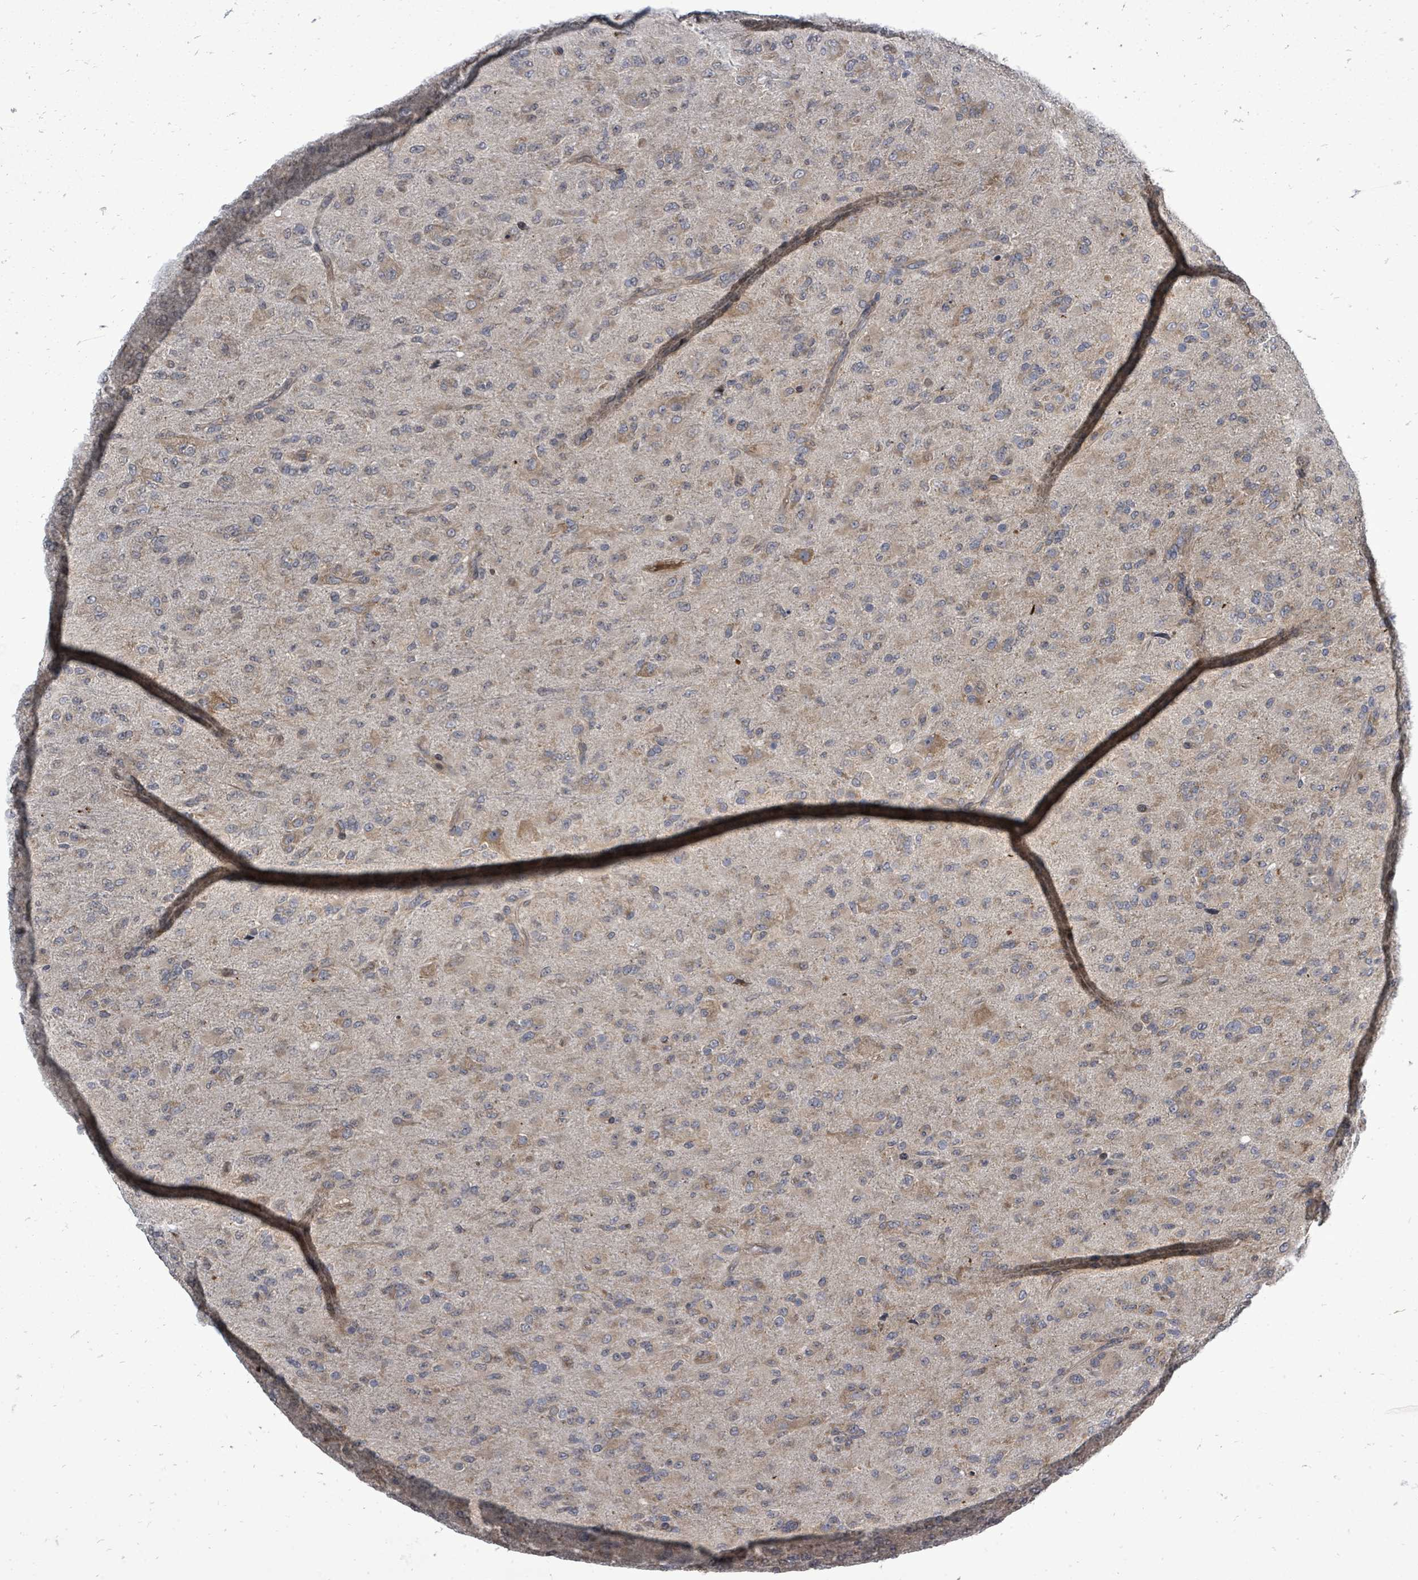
{"staining": {"intensity": "weak", "quantity": "25%-75%", "location": "cytoplasmic/membranous"}, "tissue": "glioma", "cell_type": "Tumor cells", "image_type": "cancer", "snomed": [{"axis": "morphology", "description": "Glioma, malignant, Low grade"}, {"axis": "topography", "description": "Brain"}], "caption": "Immunohistochemistry (IHC) image of glioma stained for a protein (brown), which demonstrates low levels of weak cytoplasmic/membranous expression in approximately 25%-75% of tumor cells.", "gene": "RALGAPB", "patient": {"sex": "male", "age": 65}}